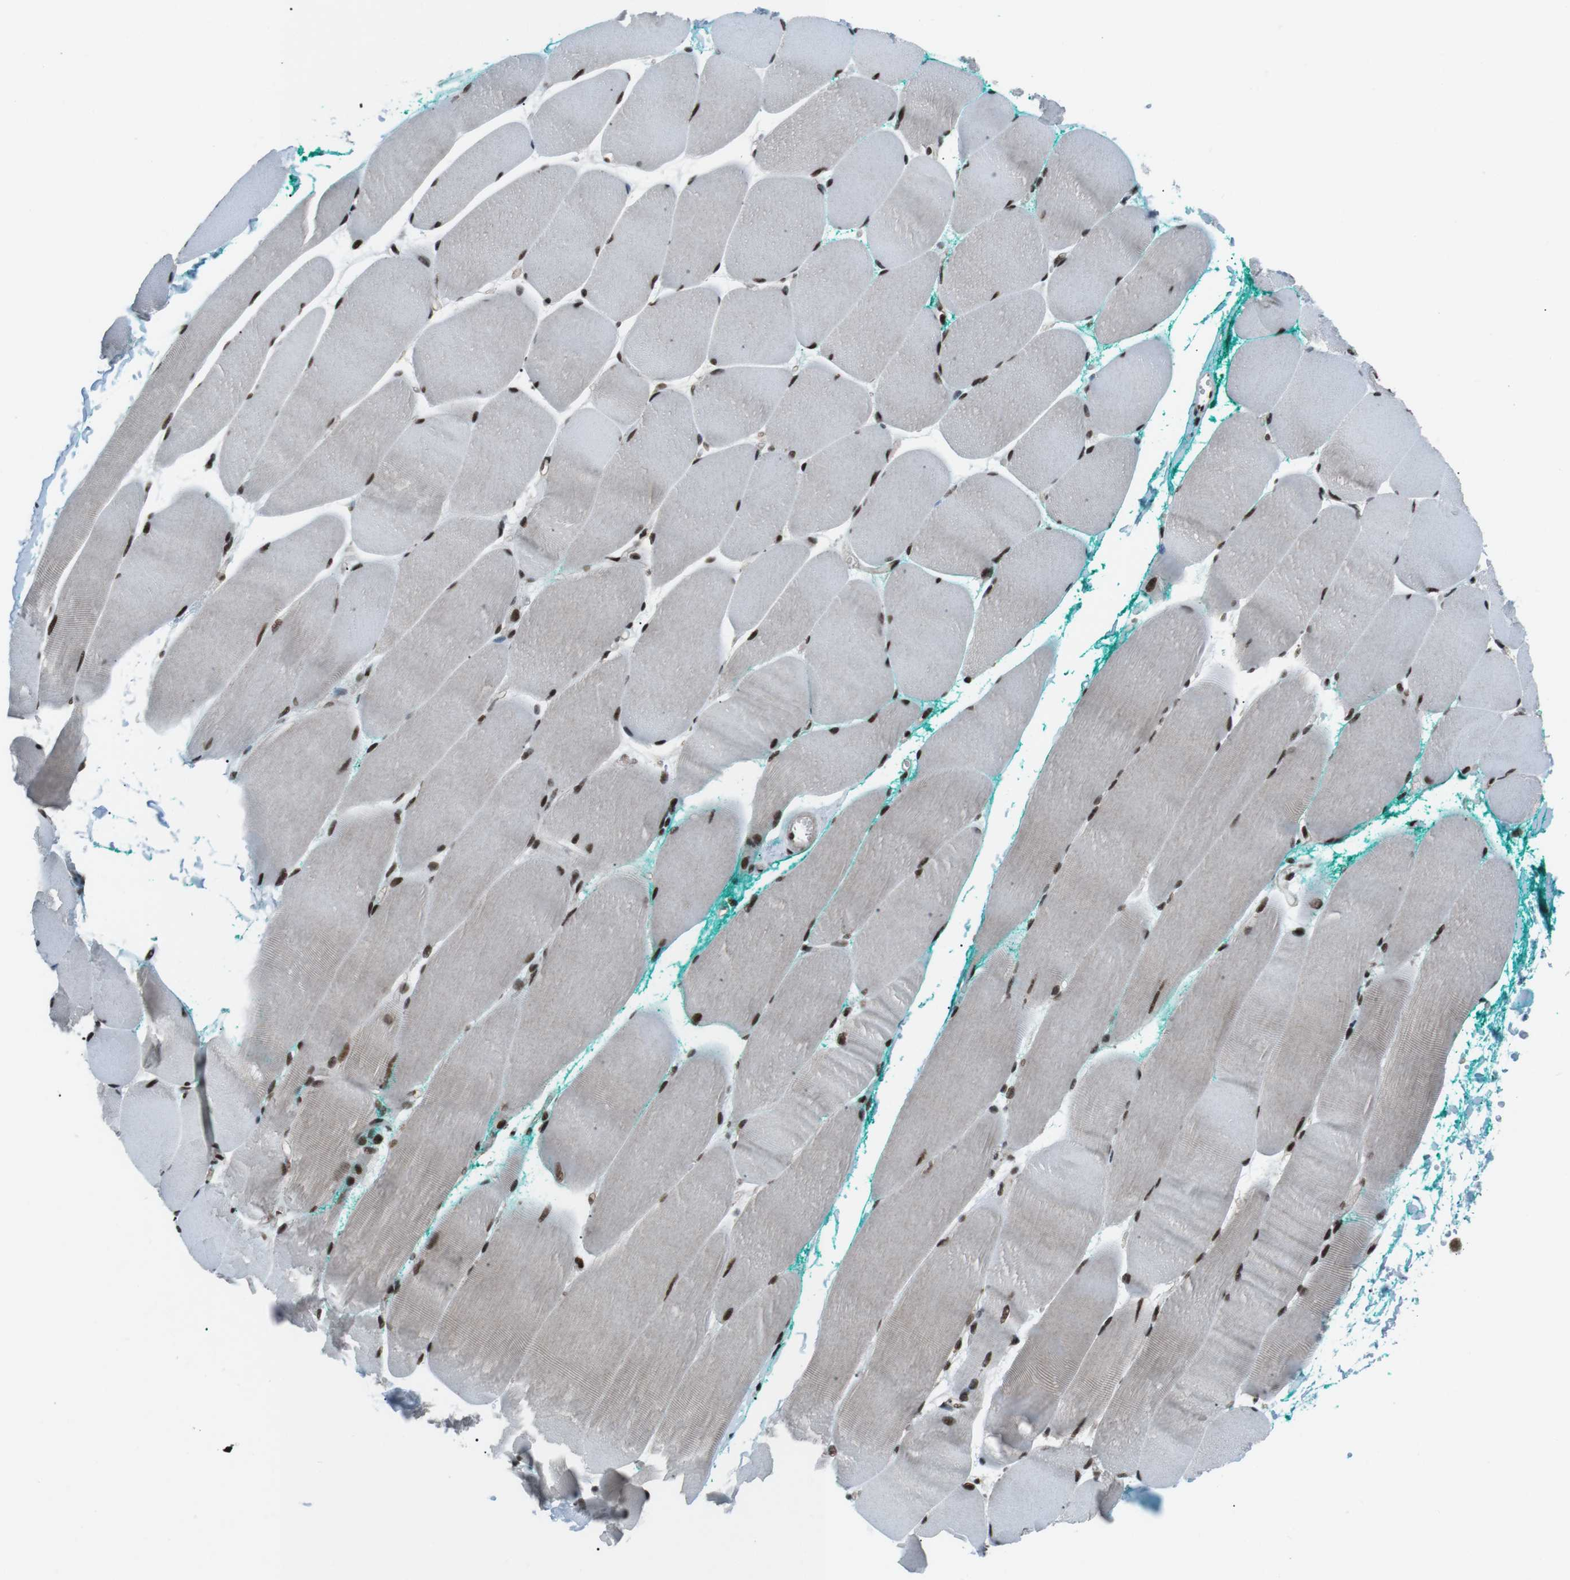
{"staining": {"intensity": "strong", "quantity": ">75%", "location": "nuclear"}, "tissue": "skeletal muscle", "cell_type": "Myocytes", "image_type": "normal", "snomed": [{"axis": "morphology", "description": "Normal tissue, NOS"}, {"axis": "morphology", "description": "Squamous cell carcinoma, NOS"}, {"axis": "topography", "description": "Skeletal muscle"}], "caption": "Immunohistochemical staining of benign human skeletal muscle demonstrates >75% levels of strong nuclear protein positivity in approximately >75% of myocytes.", "gene": "TAF1", "patient": {"sex": "male", "age": 51}}